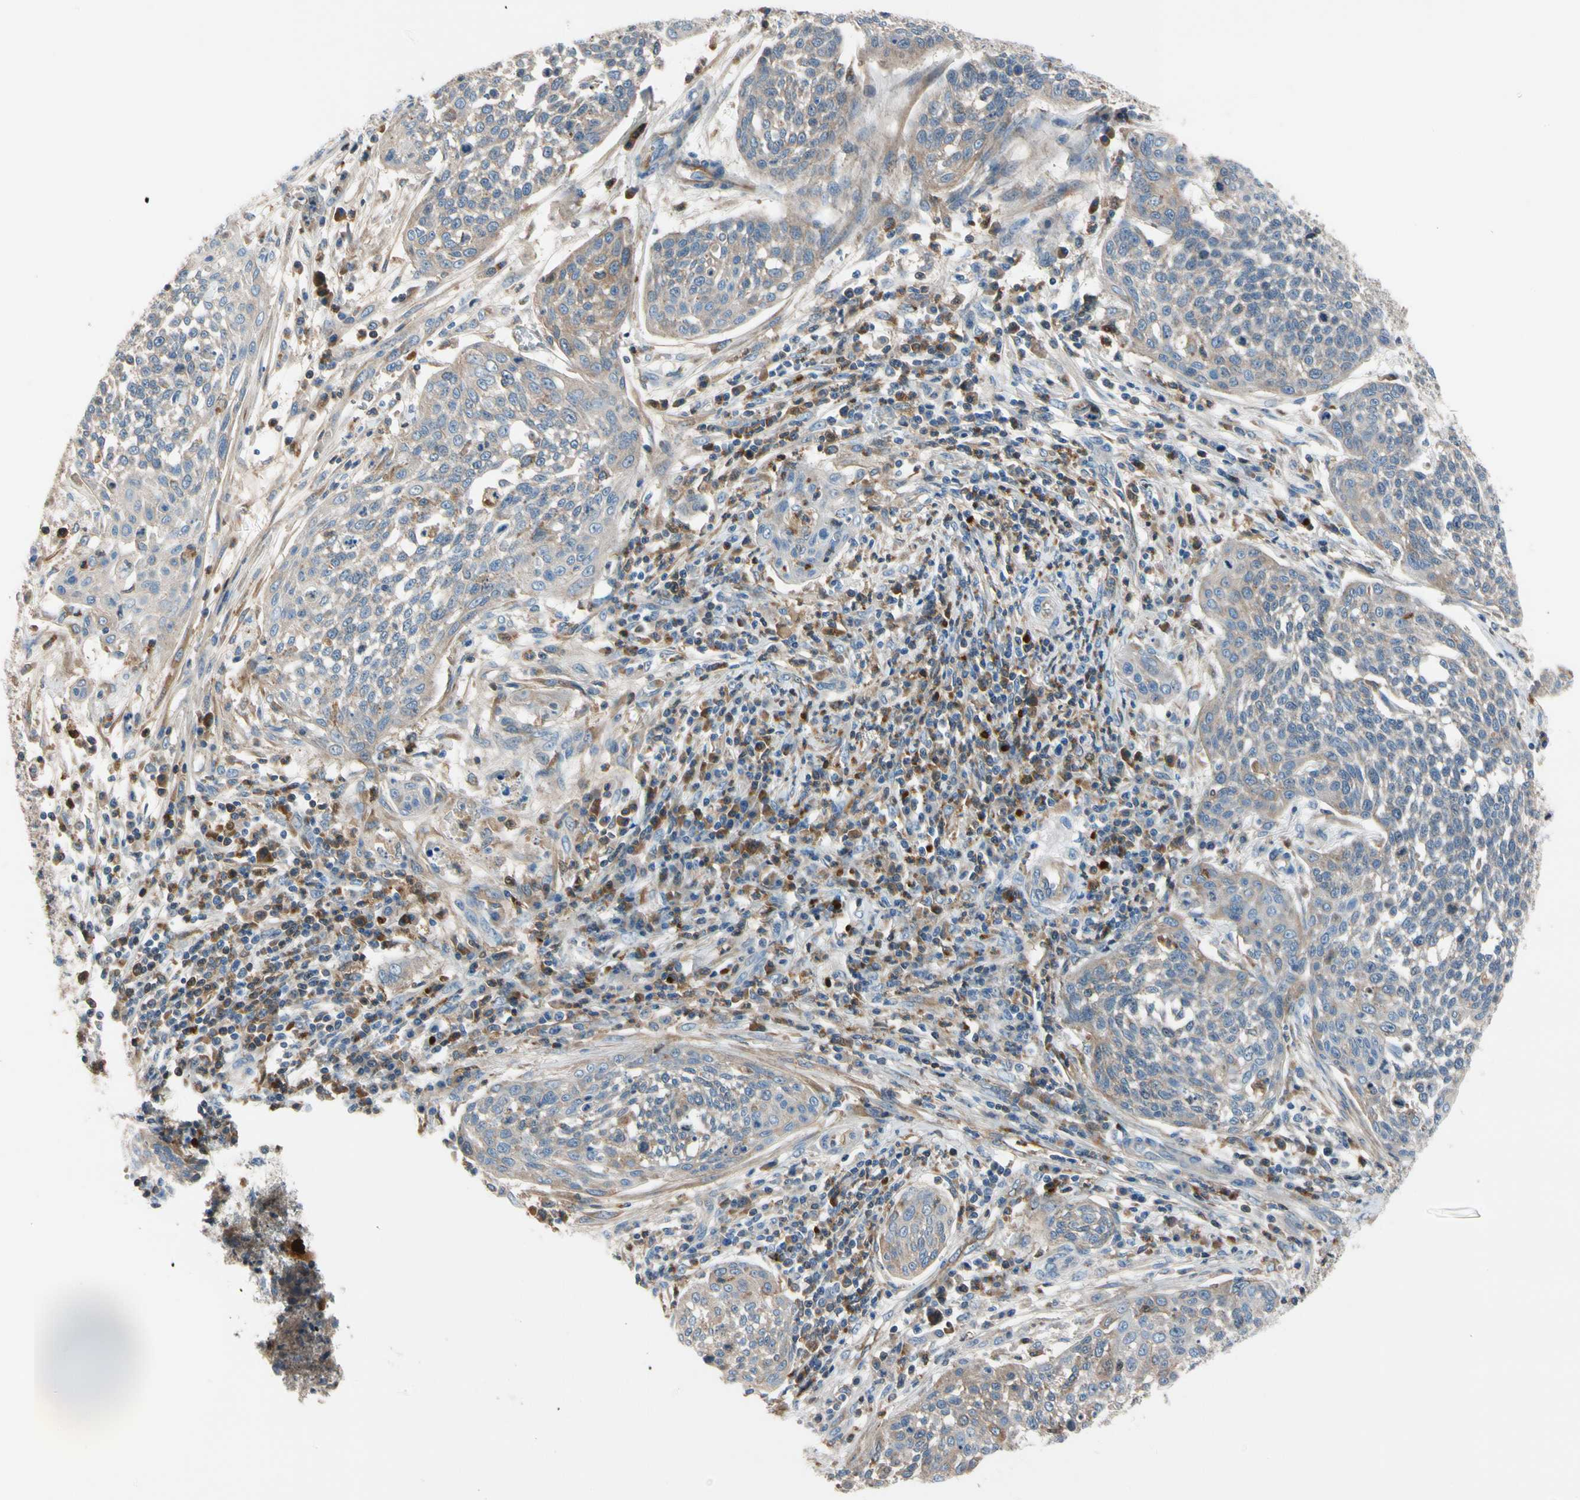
{"staining": {"intensity": "weak", "quantity": "<25%", "location": "nuclear"}, "tissue": "cervical cancer", "cell_type": "Tumor cells", "image_type": "cancer", "snomed": [{"axis": "morphology", "description": "Squamous cell carcinoma, NOS"}, {"axis": "topography", "description": "Cervix"}], "caption": "Tumor cells show no significant protein positivity in squamous cell carcinoma (cervical).", "gene": "HJURP", "patient": {"sex": "female", "age": 34}}